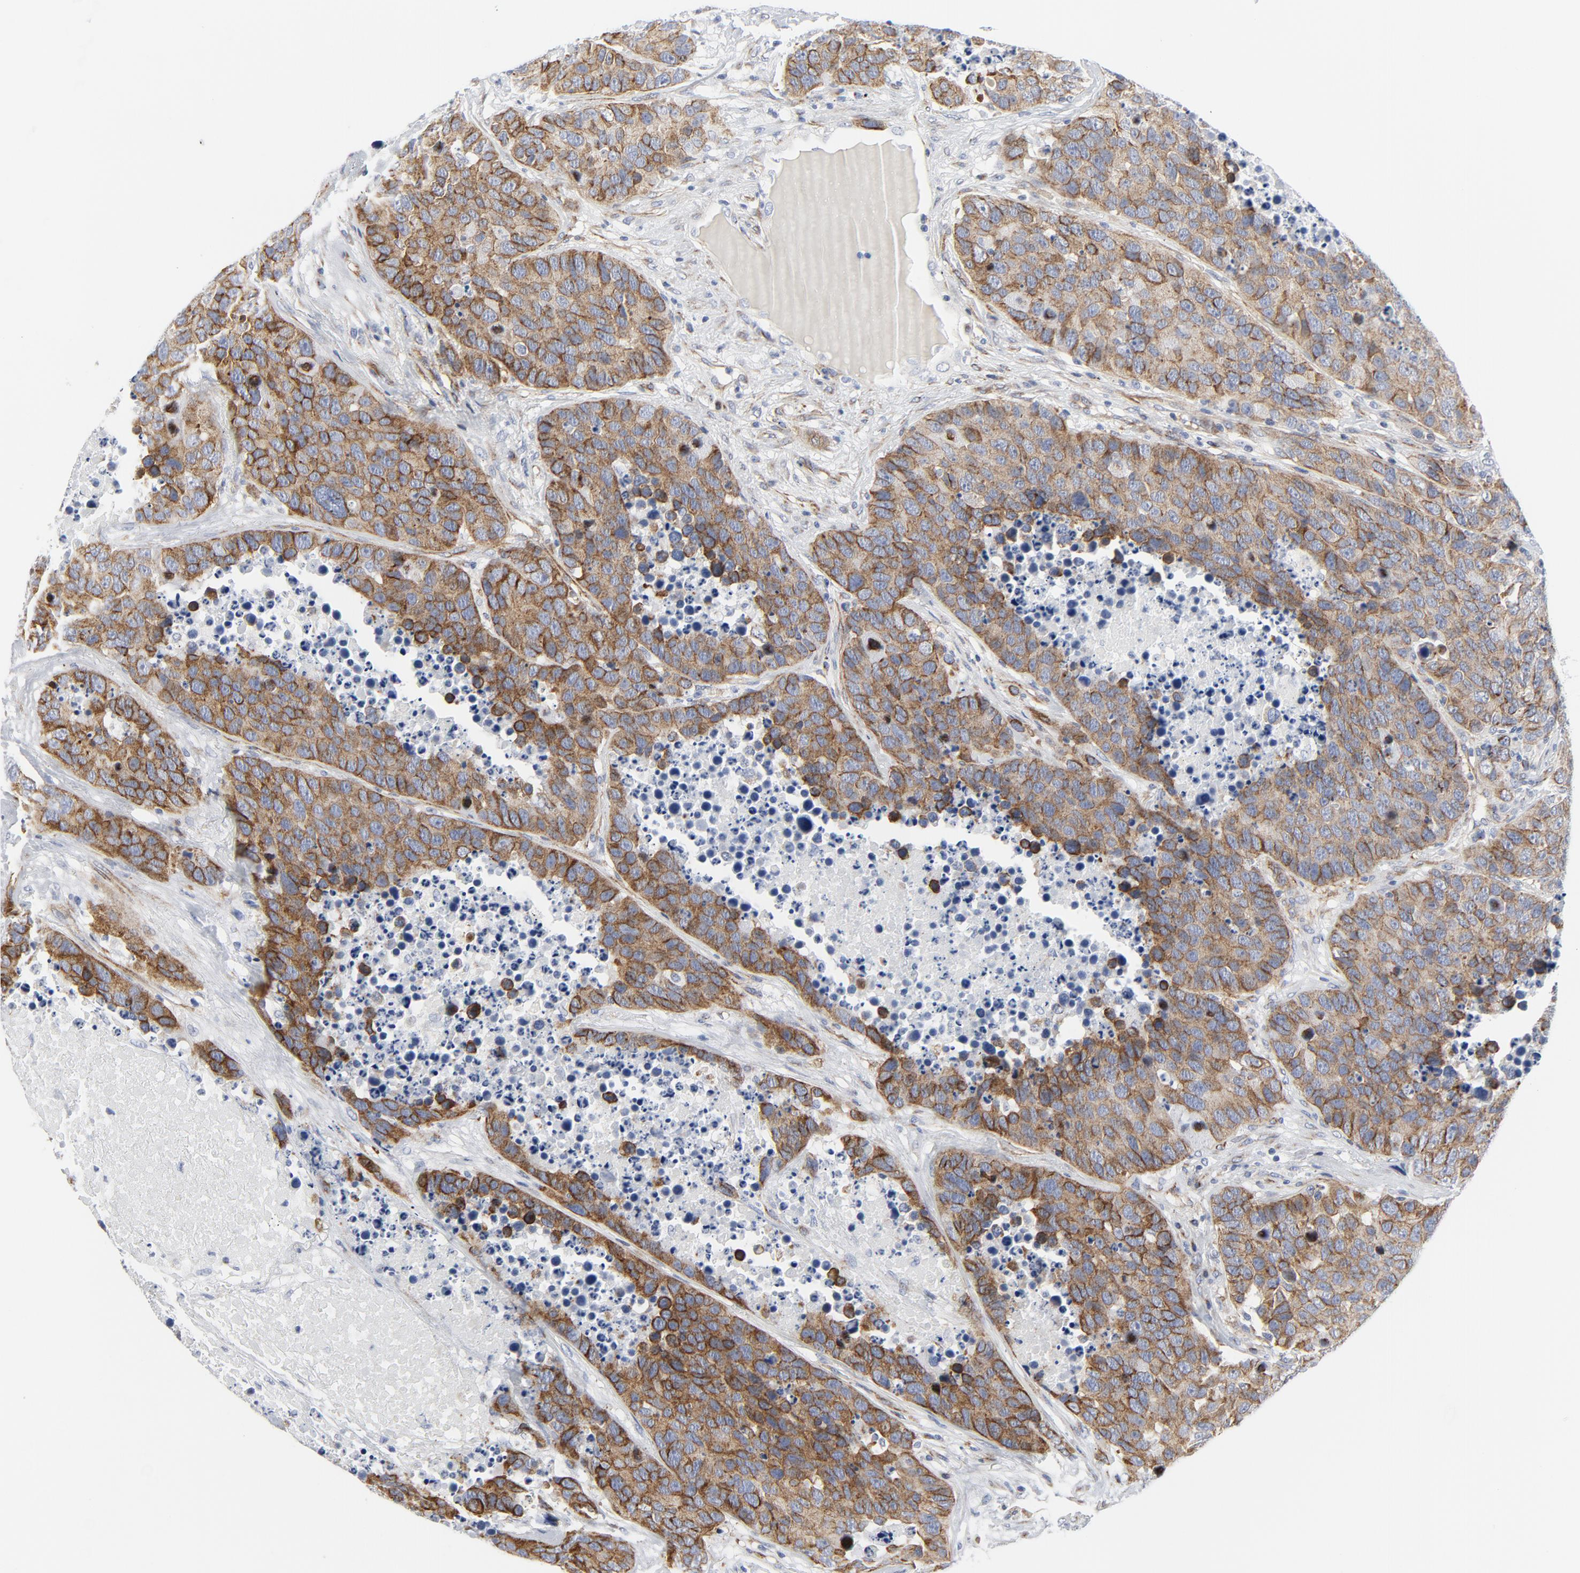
{"staining": {"intensity": "moderate", "quantity": ">75%", "location": "cytoplasmic/membranous"}, "tissue": "carcinoid", "cell_type": "Tumor cells", "image_type": "cancer", "snomed": [{"axis": "morphology", "description": "Carcinoid, malignant, NOS"}, {"axis": "topography", "description": "Lung"}], "caption": "Immunohistochemistry (IHC) histopathology image of human malignant carcinoid stained for a protein (brown), which reveals medium levels of moderate cytoplasmic/membranous staining in approximately >75% of tumor cells.", "gene": "TUBB1", "patient": {"sex": "male", "age": 60}}